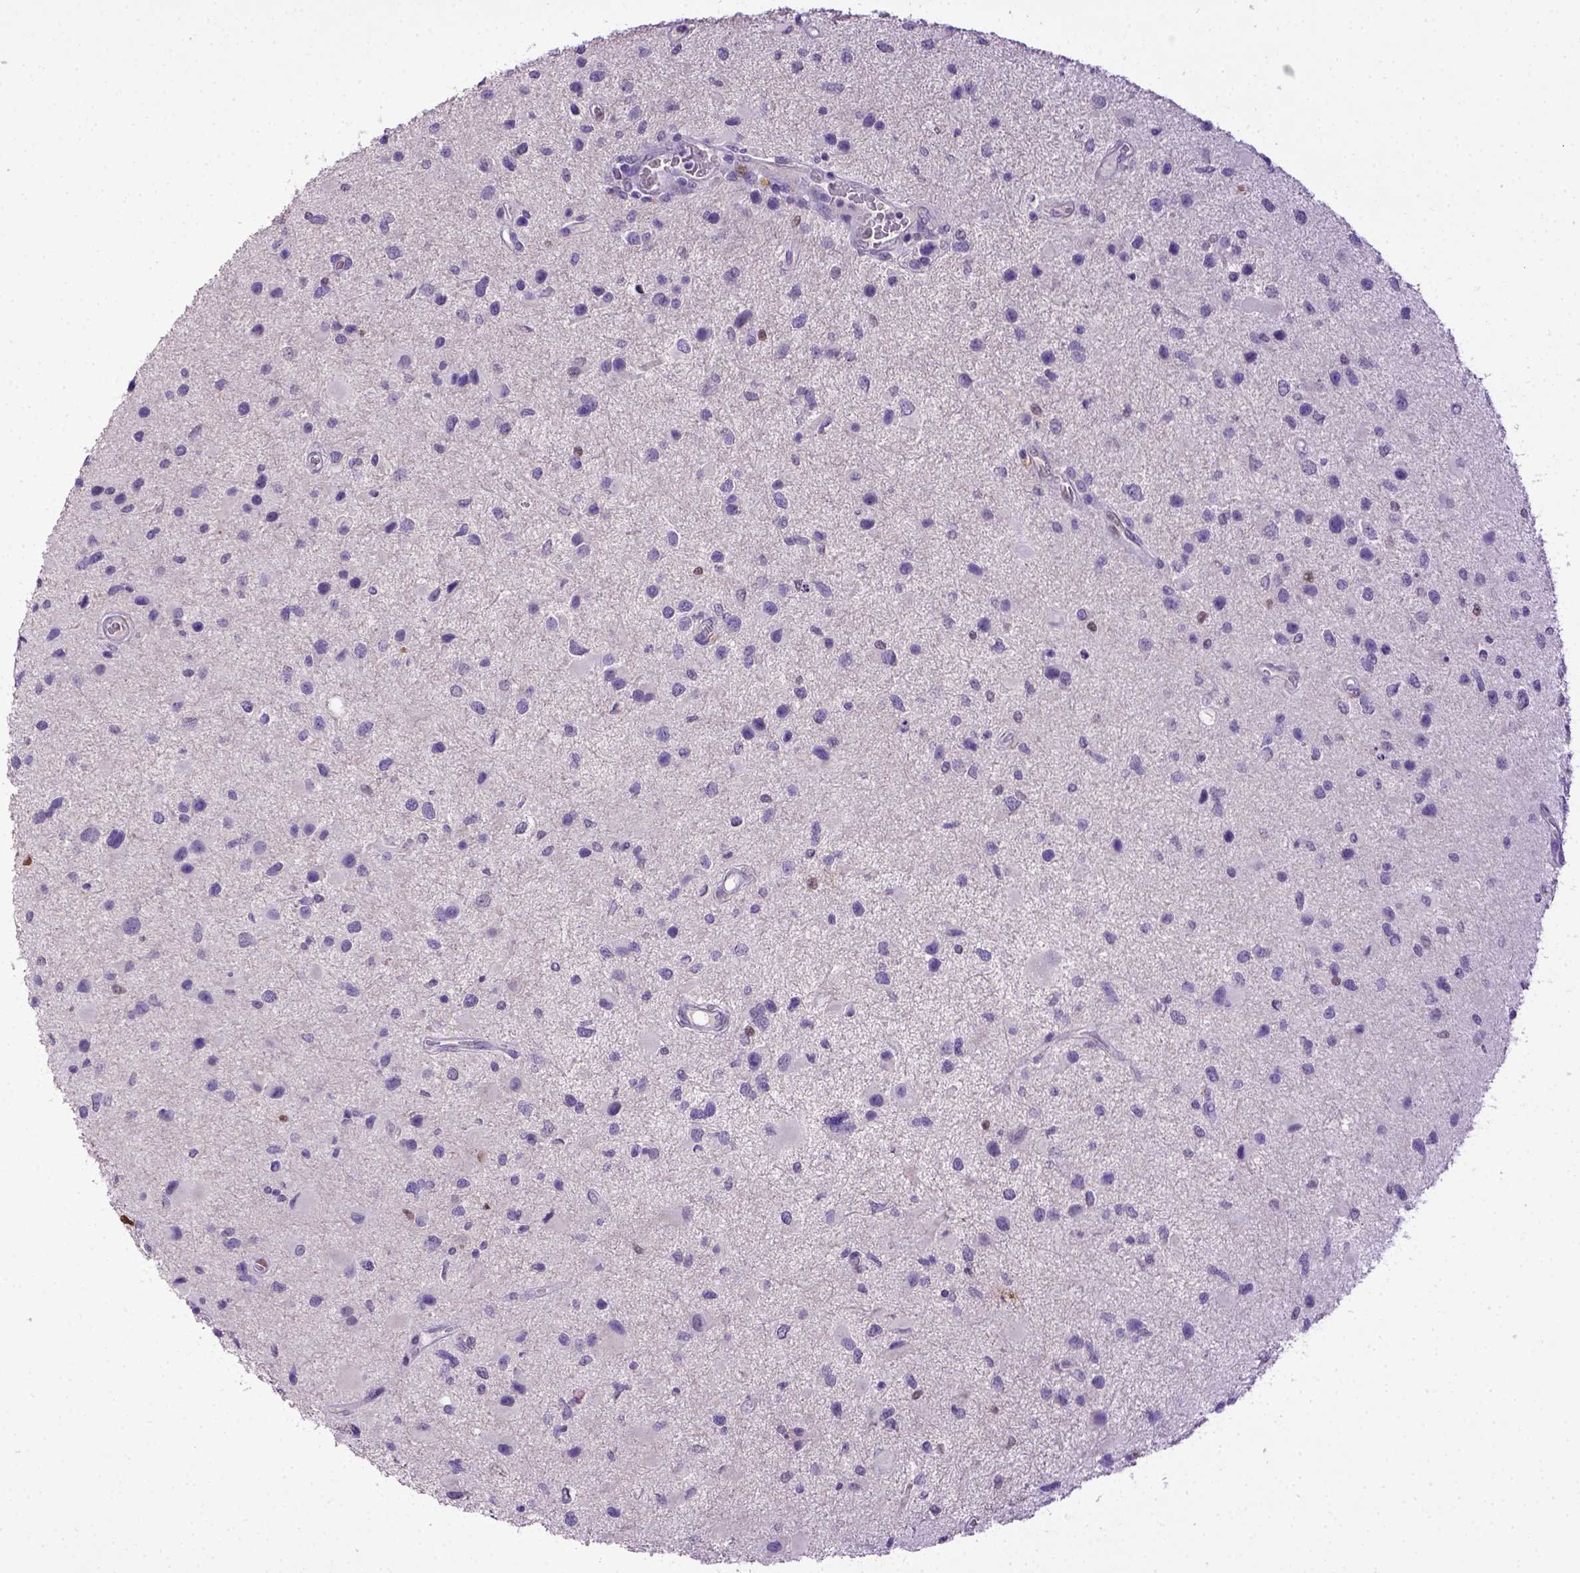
{"staining": {"intensity": "negative", "quantity": "none", "location": "none"}, "tissue": "glioma", "cell_type": "Tumor cells", "image_type": "cancer", "snomed": [{"axis": "morphology", "description": "Glioma, malignant, Low grade"}, {"axis": "topography", "description": "Brain"}], "caption": "Human glioma stained for a protein using IHC displays no positivity in tumor cells.", "gene": "CDKN1A", "patient": {"sex": "female", "age": 32}}